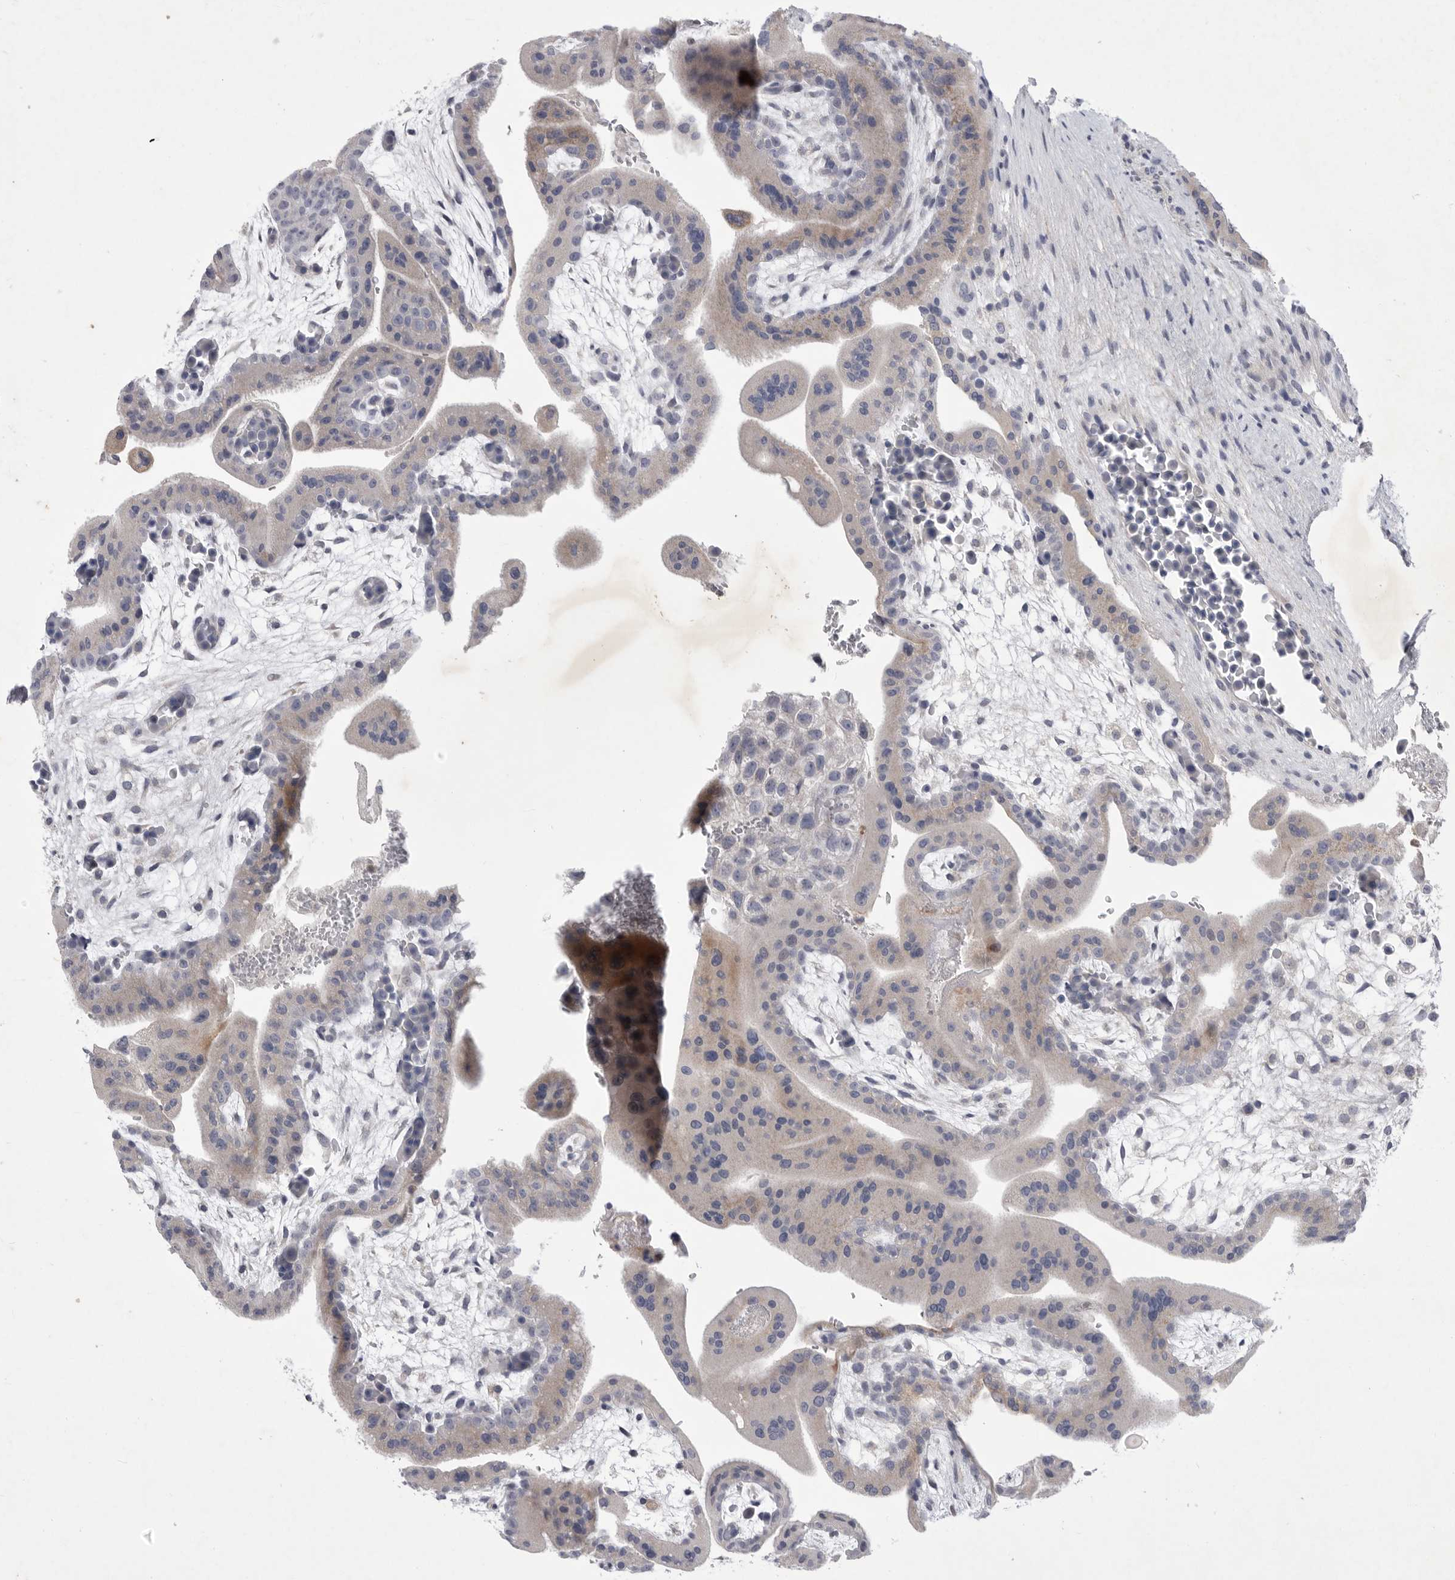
{"staining": {"intensity": "weak", "quantity": ">75%", "location": "cytoplasmic/membranous"}, "tissue": "placenta", "cell_type": "Decidual cells", "image_type": "normal", "snomed": [{"axis": "morphology", "description": "Normal tissue, NOS"}, {"axis": "topography", "description": "Placenta"}], "caption": "The image reveals immunohistochemical staining of benign placenta. There is weak cytoplasmic/membranous staining is identified in about >75% of decidual cells. The protein is shown in brown color, while the nuclei are stained blue.", "gene": "SIGLEC10", "patient": {"sex": "female", "age": 35}}